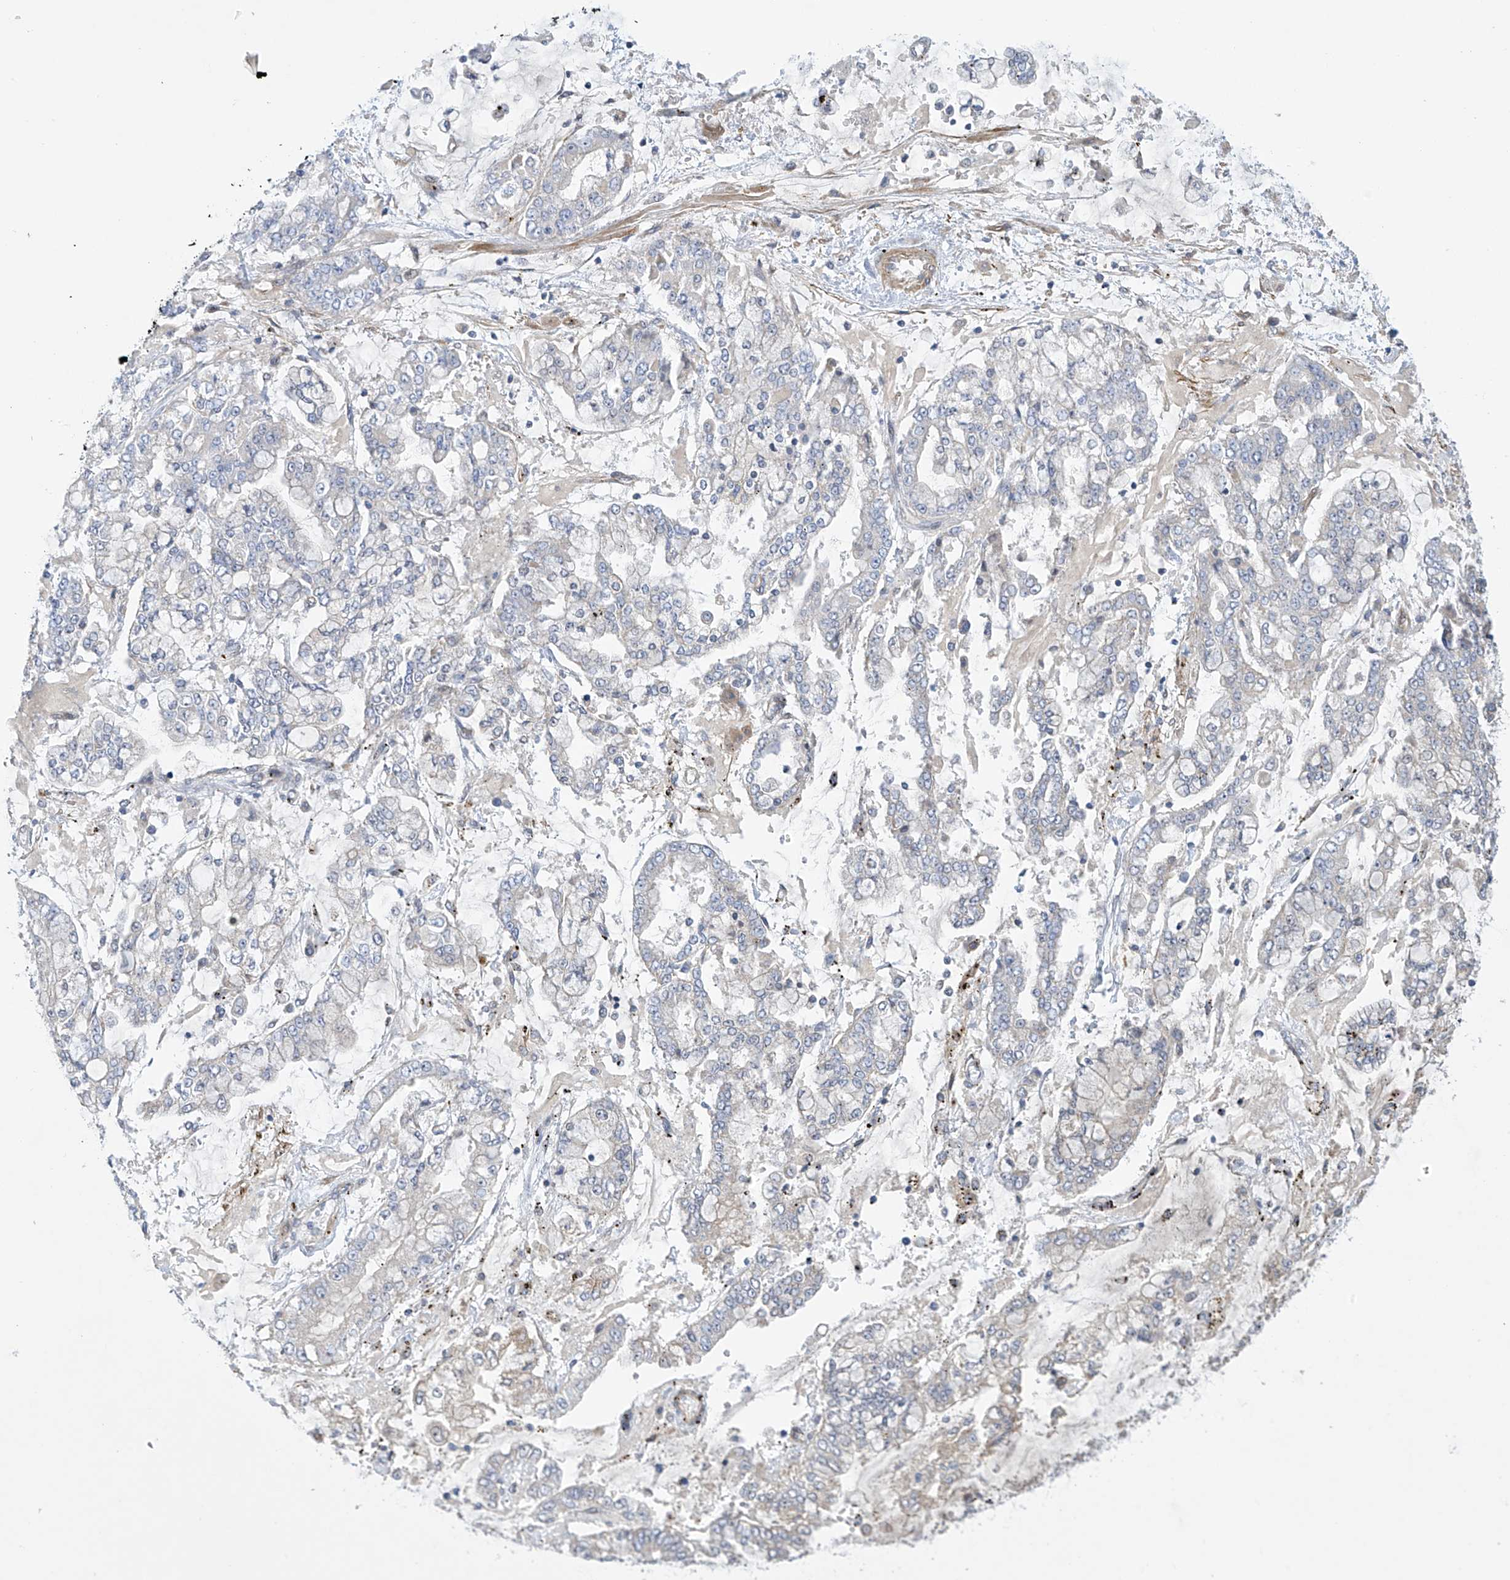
{"staining": {"intensity": "negative", "quantity": "none", "location": "none"}, "tissue": "stomach cancer", "cell_type": "Tumor cells", "image_type": "cancer", "snomed": [{"axis": "morphology", "description": "Normal tissue, NOS"}, {"axis": "morphology", "description": "Adenocarcinoma, NOS"}, {"axis": "topography", "description": "Stomach, upper"}, {"axis": "topography", "description": "Stomach"}], "caption": "High power microscopy micrograph of an immunohistochemistry histopathology image of stomach cancer, revealing no significant expression in tumor cells. Brightfield microscopy of immunohistochemistry (IHC) stained with DAB (3,3'-diaminobenzidine) (brown) and hematoxylin (blue), captured at high magnification.", "gene": "ZNF641", "patient": {"sex": "male", "age": 76}}